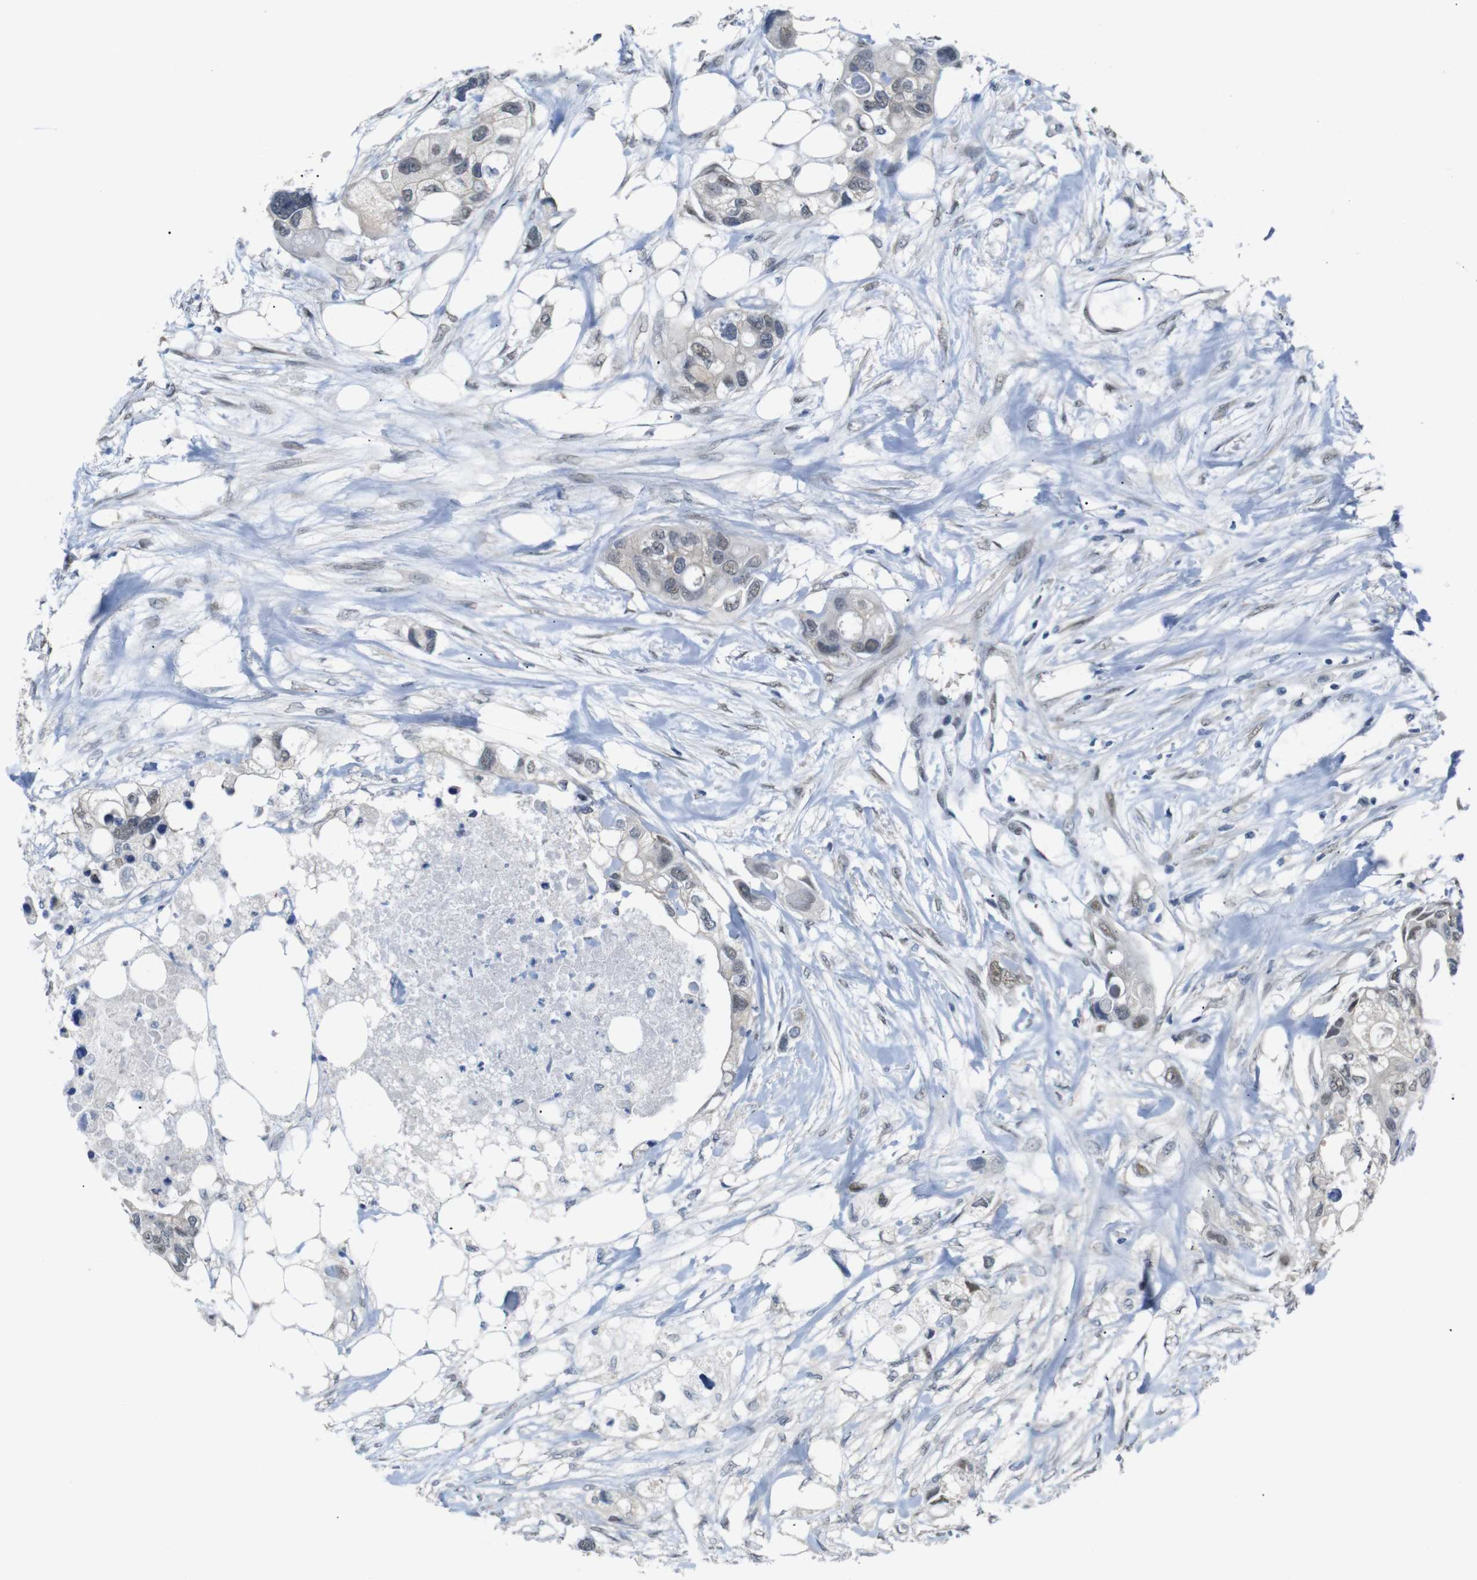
{"staining": {"intensity": "weak", "quantity": "<25%", "location": "nuclear"}, "tissue": "colorectal cancer", "cell_type": "Tumor cells", "image_type": "cancer", "snomed": [{"axis": "morphology", "description": "Adenocarcinoma, NOS"}, {"axis": "topography", "description": "Colon"}], "caption": "Photomicrograph shows no protein positivity in tumor cells of colorectal cancer (adenocarcinoma) tissue.", "gene": "GPR158", "patient": {"sex": "female", "age": 57}}